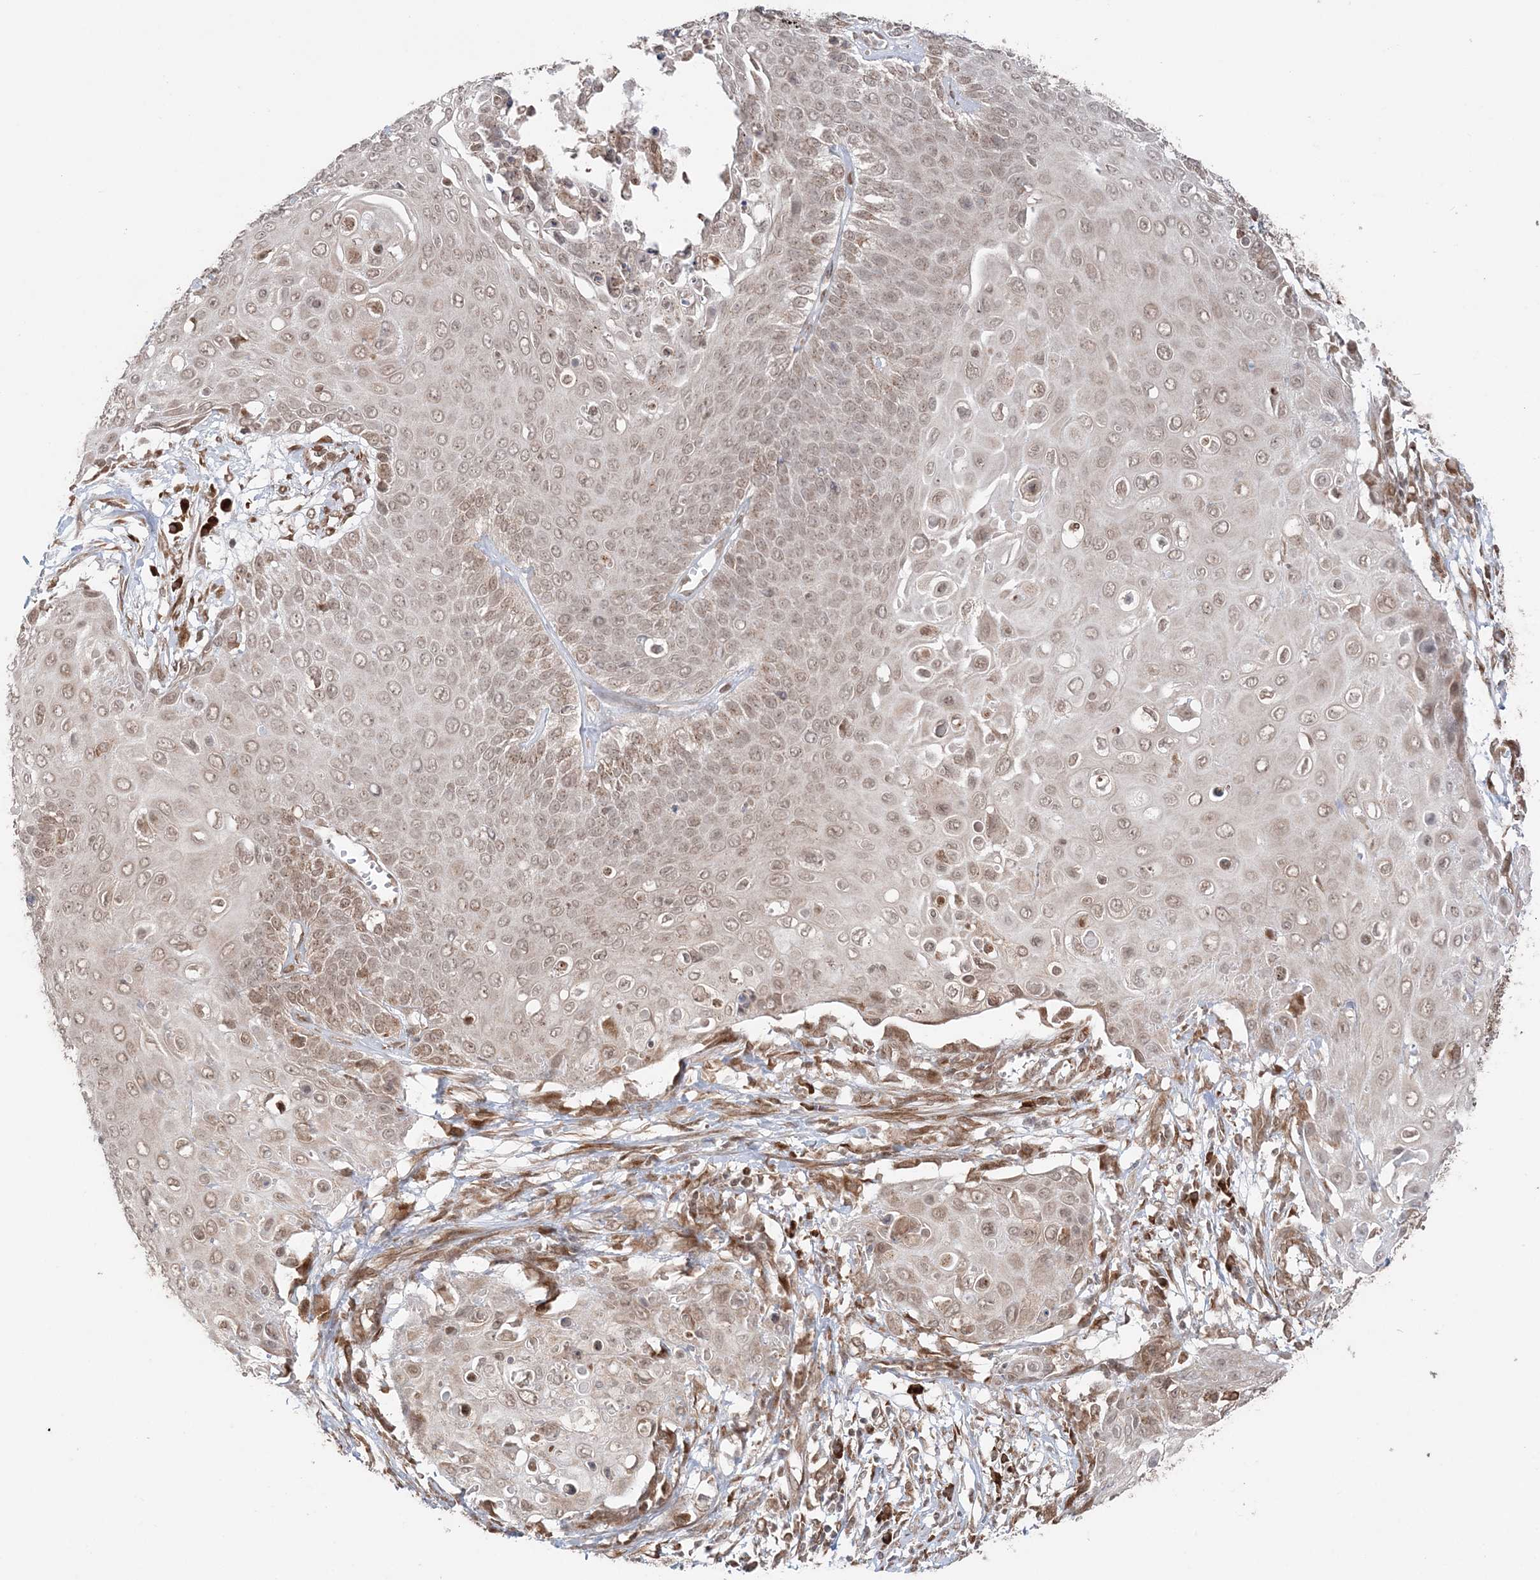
{"staining": {"intensity": "weak", "quantity": ">75%", "location": "cytoplasmic/membranous,nuclear"}, "tissue": "cervical cancer", "cell_type": "Tumor cells", "image_type": "cancer", "snomed": [{"axis": "morphology", "description": "Squamous cell carcinoma, NOS"}, {"axis": "topography", "description": "Cervix"}], "caption": "Protein expression analysis of cervical cancer (squamous cell carcinoma) reveals weak cytoplasmic/membranous and nuclear expression in about >75% of tumor cells.", "gene": "TMED10", "patient": {"sex": "female", "age": 39}}